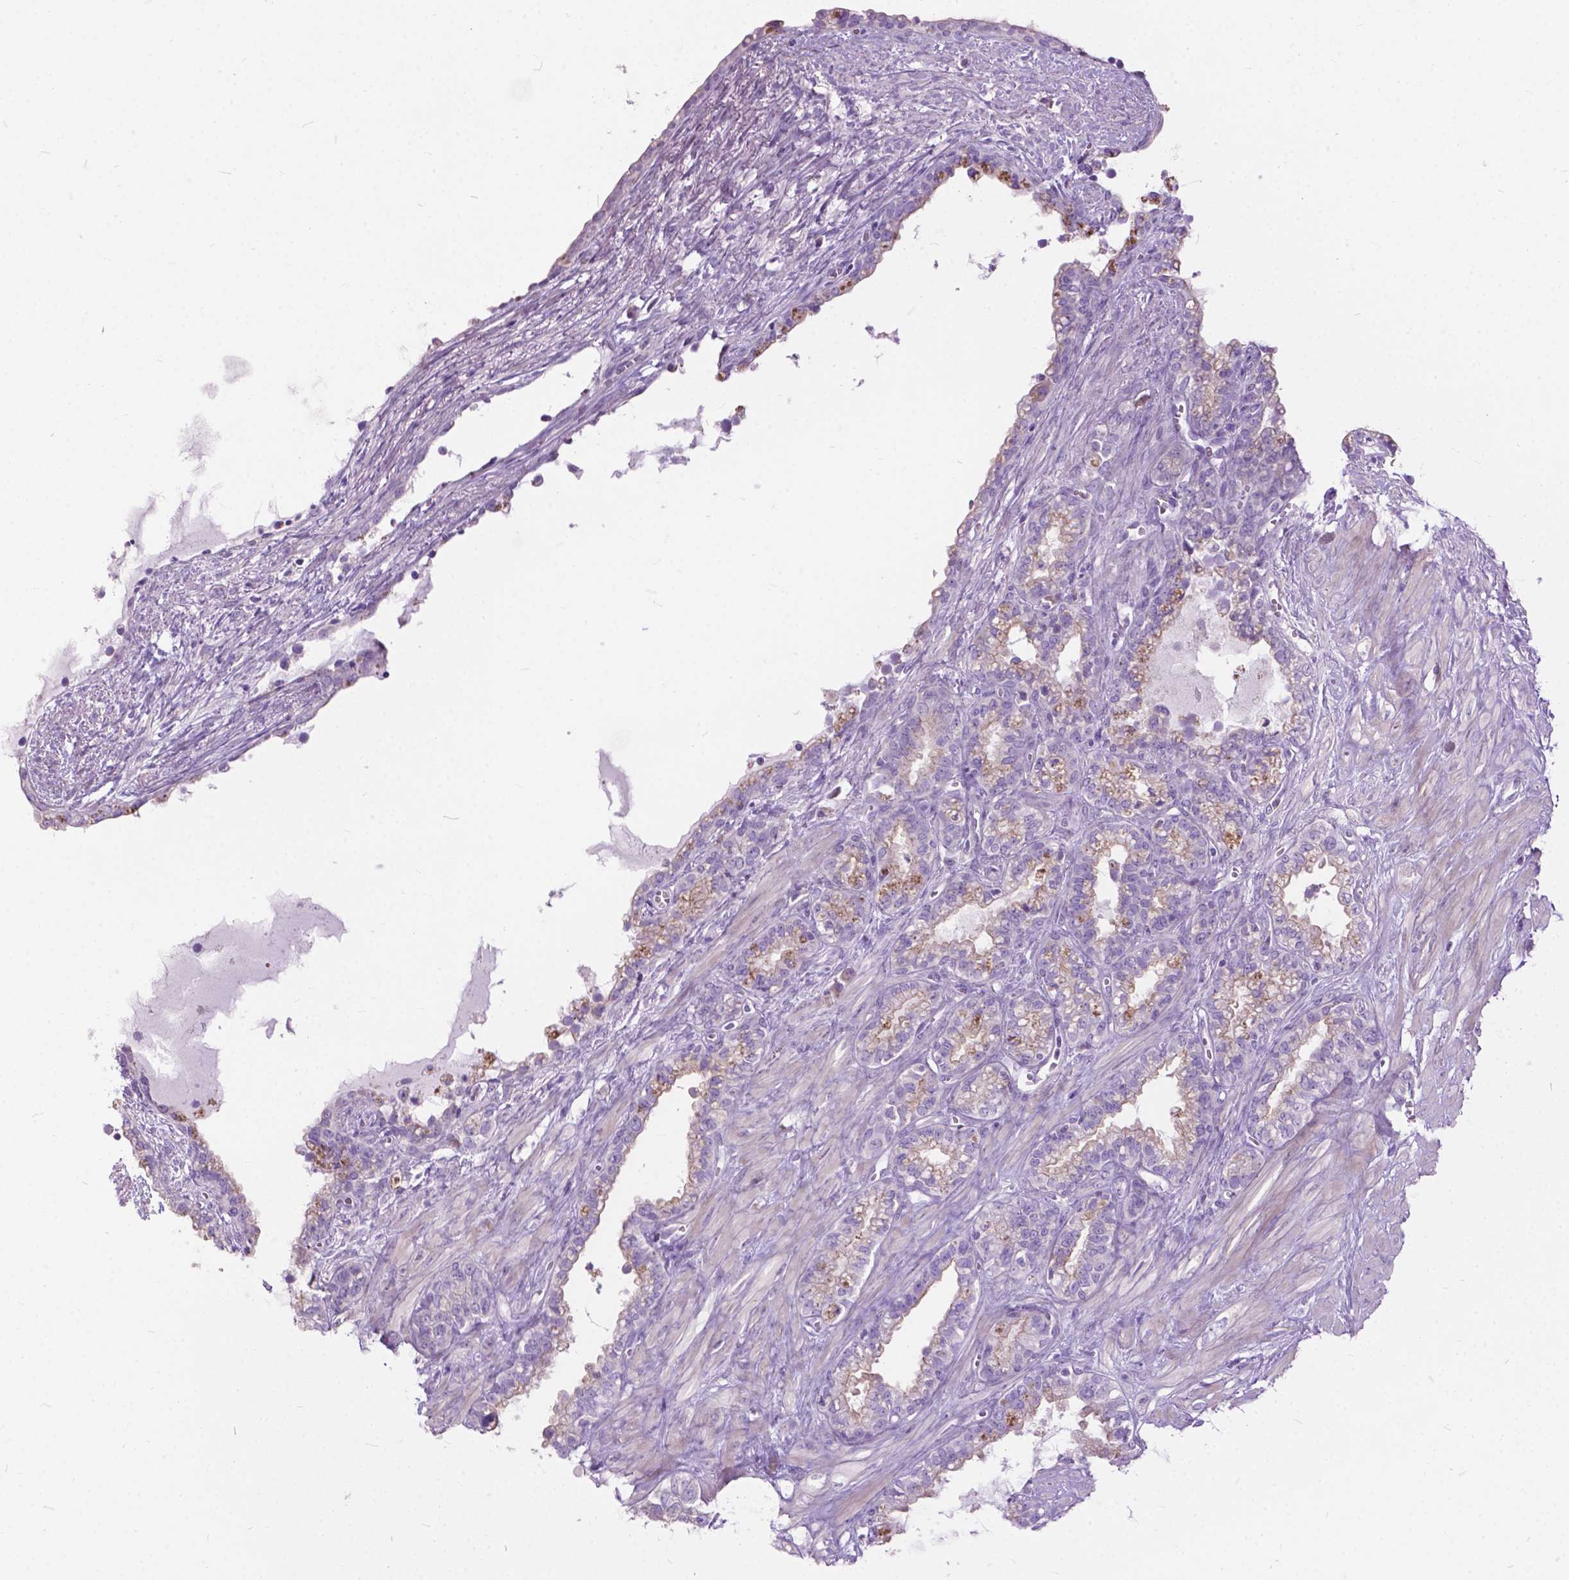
{"staining": {"intensity": "moderate", "quantity": "<25%", "location": "cytoplasmic/membranous"}, "tissue": "seminal vesicle", "cell_type": "Glandular cells", "image_type": "normal", "snomed": [{"axis": "morphology", "description": "Normal tissue, NOS"}, {"axis": "morphology", "description": "Urothelial carcinoma, NOS"}, {"axis": "topography", "description": "Urinary bladder"}, {"axis": "topography", "description": "Seminal veicle"}], "caption": "This micrograph shows immunohistochemistry staining of unremarkable human seminal vesicle, with low moderate cytoplasmic/membranous positivity in about <25% of glandular cells.", "gene": "PRR35", "patient": {"sex": "male", "age": 76}}